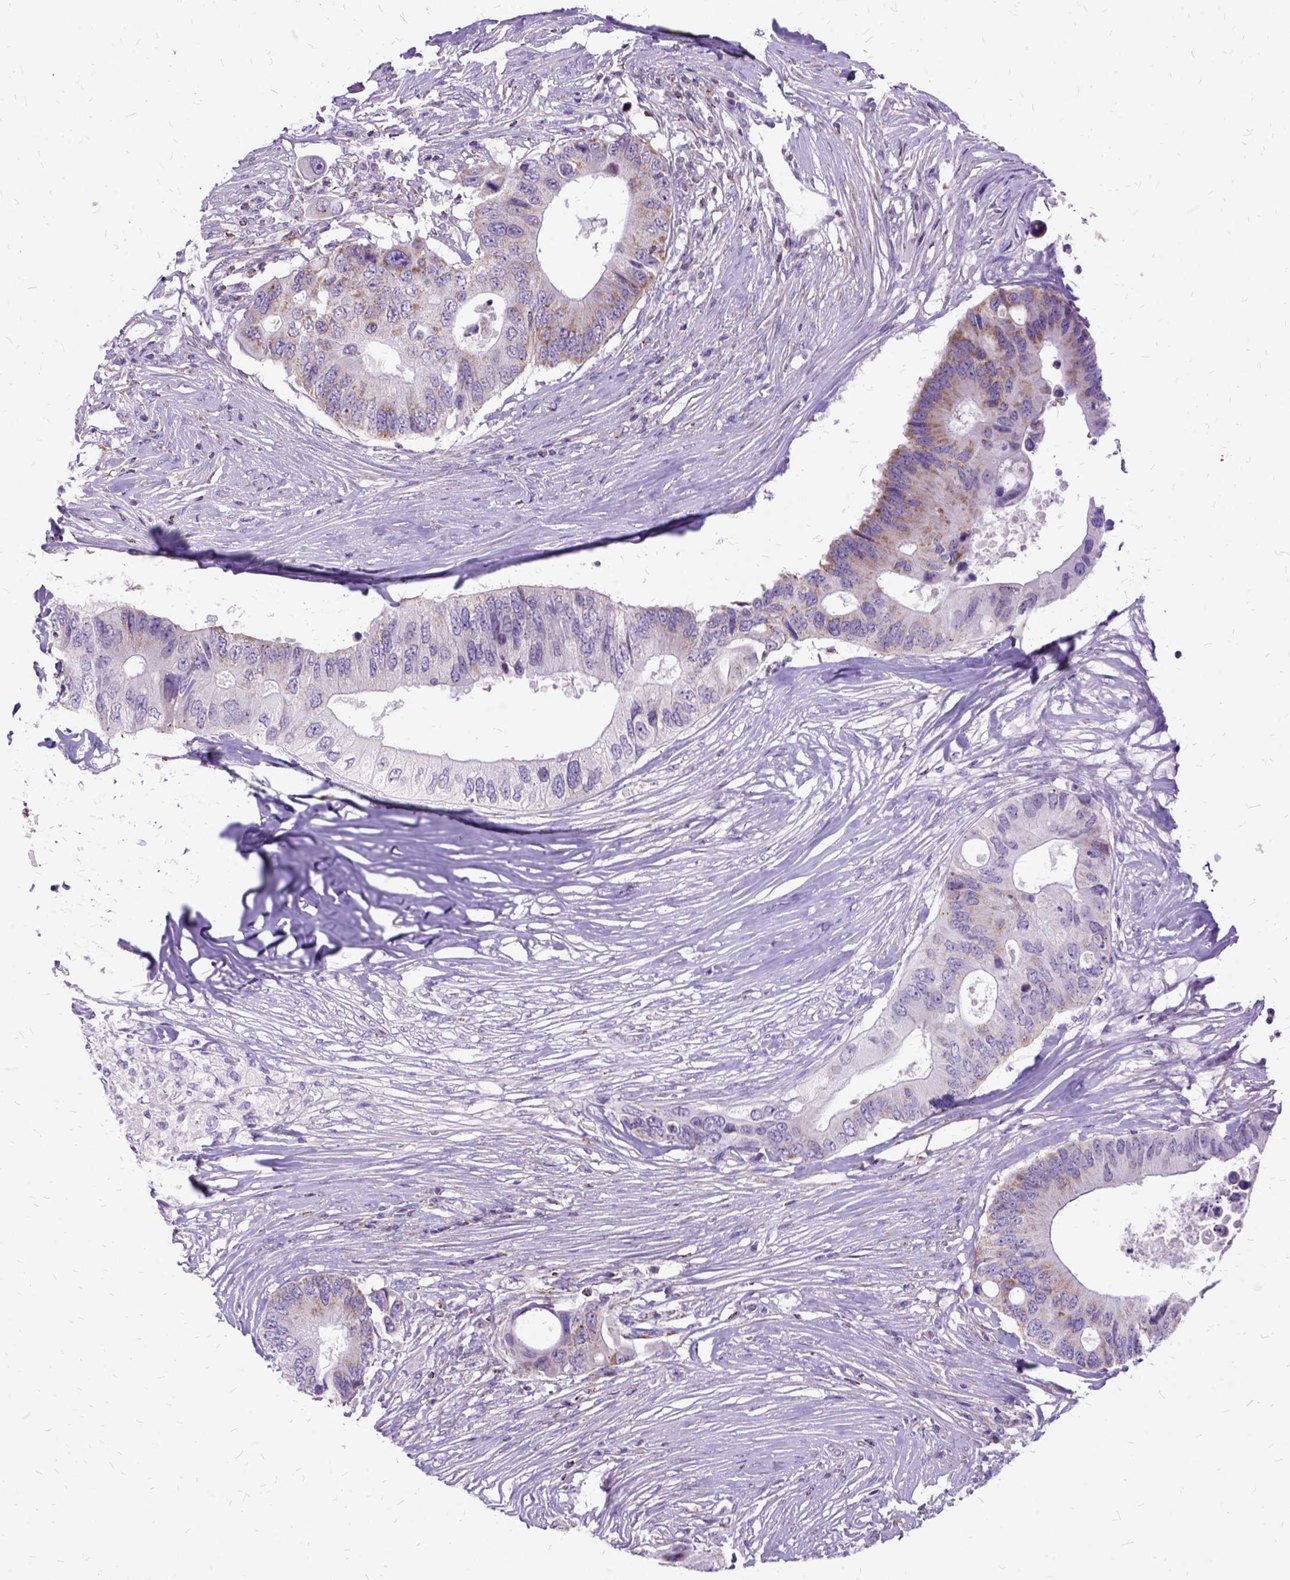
{"staining": {"intensity": "moderate", "quantity": "<25%", "location": "cytoplasmic/membranous"}, "tissue": "colorectal cancer", "cell_type": "Tumor cells", "image_type": "cancer", "snomed": [{"axis": "morphology", "description": "Adenocarcinoma, NOS"}, {"axis": "topography", "description": "Colon"}], "caption": "Immunohistochemical staining of colorectal cancer (adenocarcinoma) displays low levels of moderate cytoplasmic/membranous protein positivity in approximately <25% of tumor cells. Immunohistochemistry stains the protein in brown and the nuclei are stained blue.", "gene": "OXCT1", "patient": {"sex": "male", "age": 71}}